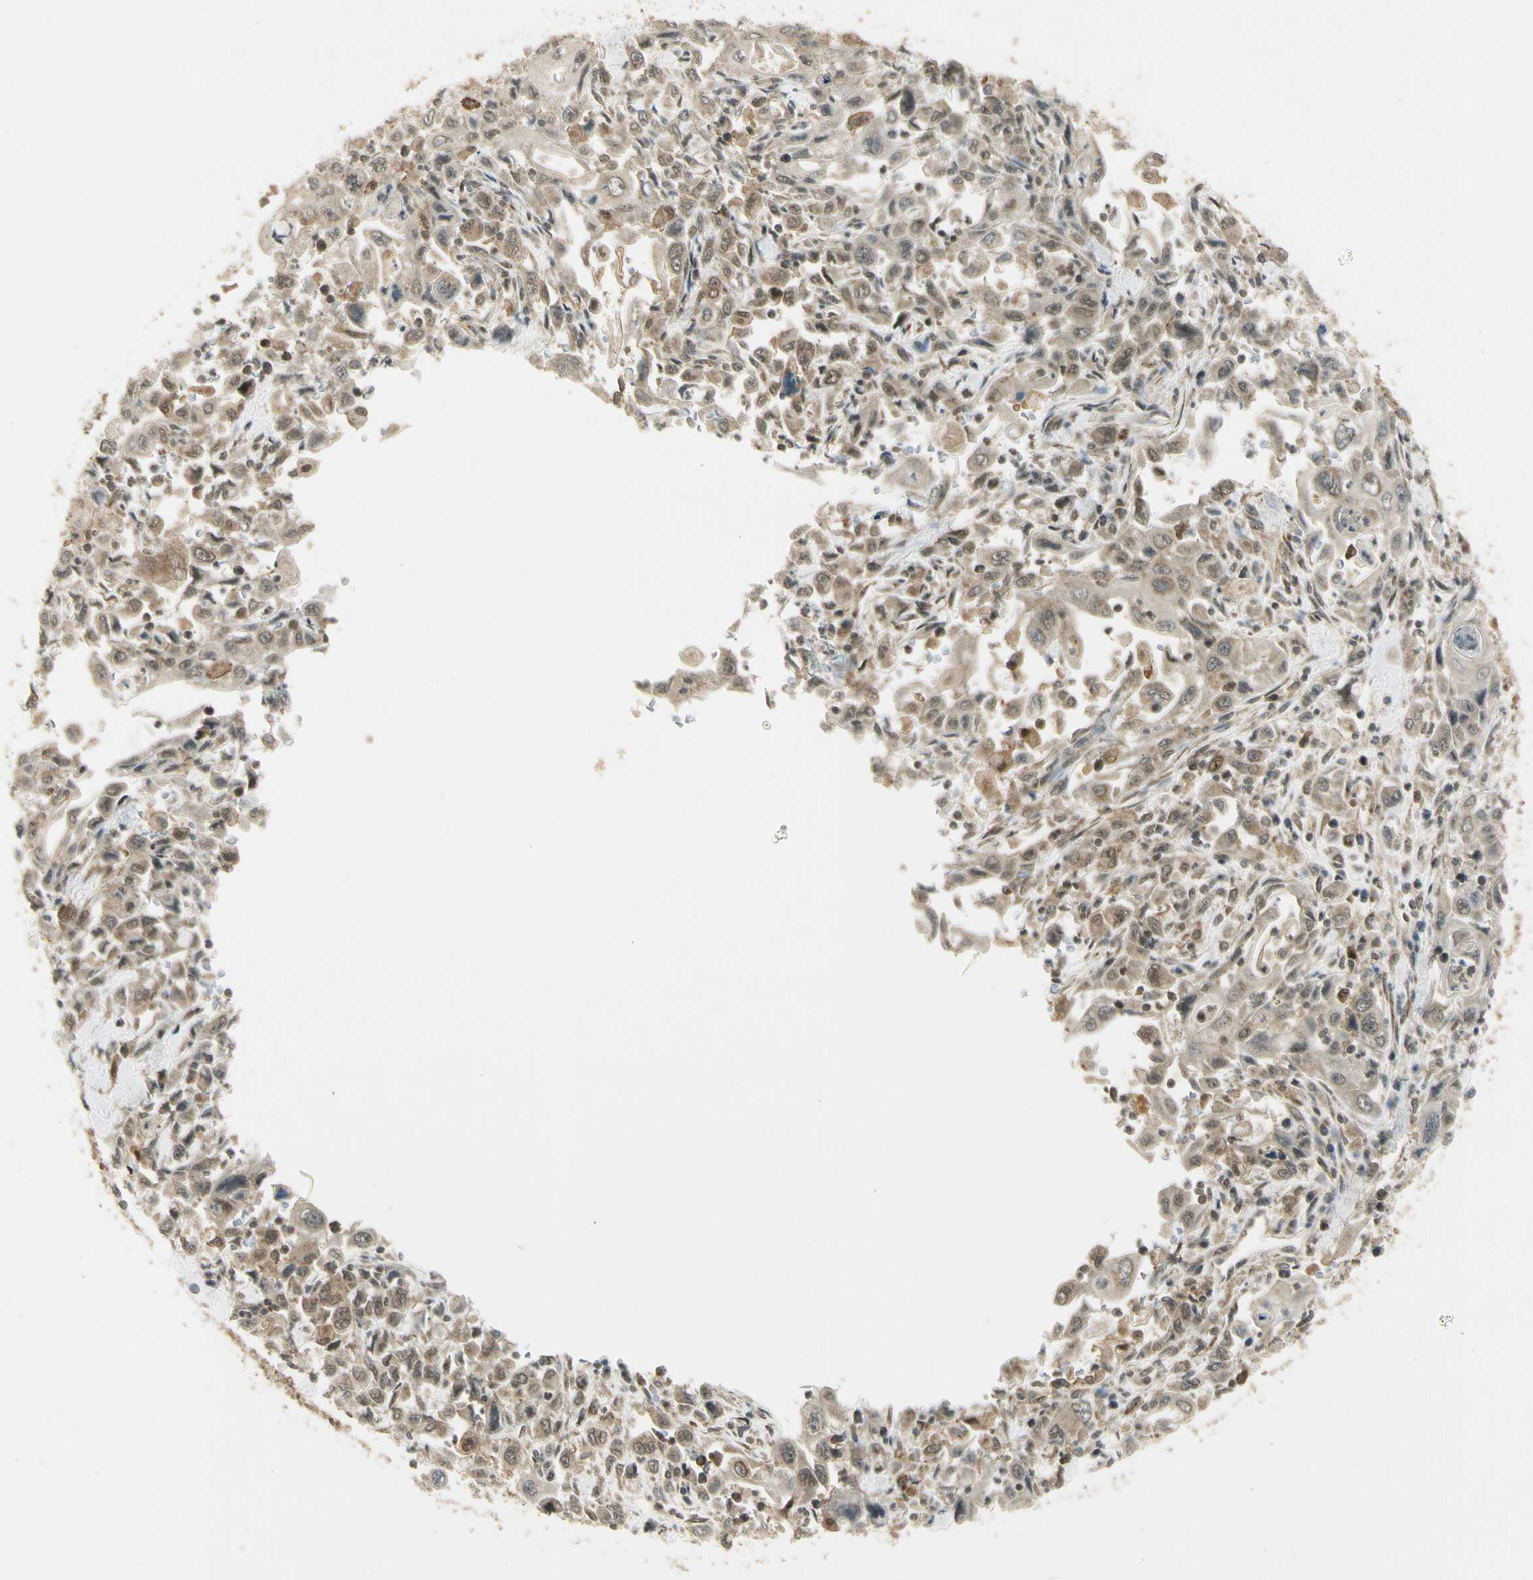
{"staining": {"intensity": "weak", "quantity": "<25%", "location": "cytoplasmic/membranous,nuclear"}, "tissue": "pancreatic cancer", "cell_type": "Tumor cells", "image_type": "cancer", "snomed": [{"axis": "morphology", "description": "Adenocarcinoma, NOS"}, {"axis": "topography", "description": "Pancreas"}], "caption": "Immunohistochemistry (IHC) of pancreatic adenocarcinoma exhibits no expression in tumor cells.", "gene": "ZNF135", "patient": {"sex": "male", "age": 70}}